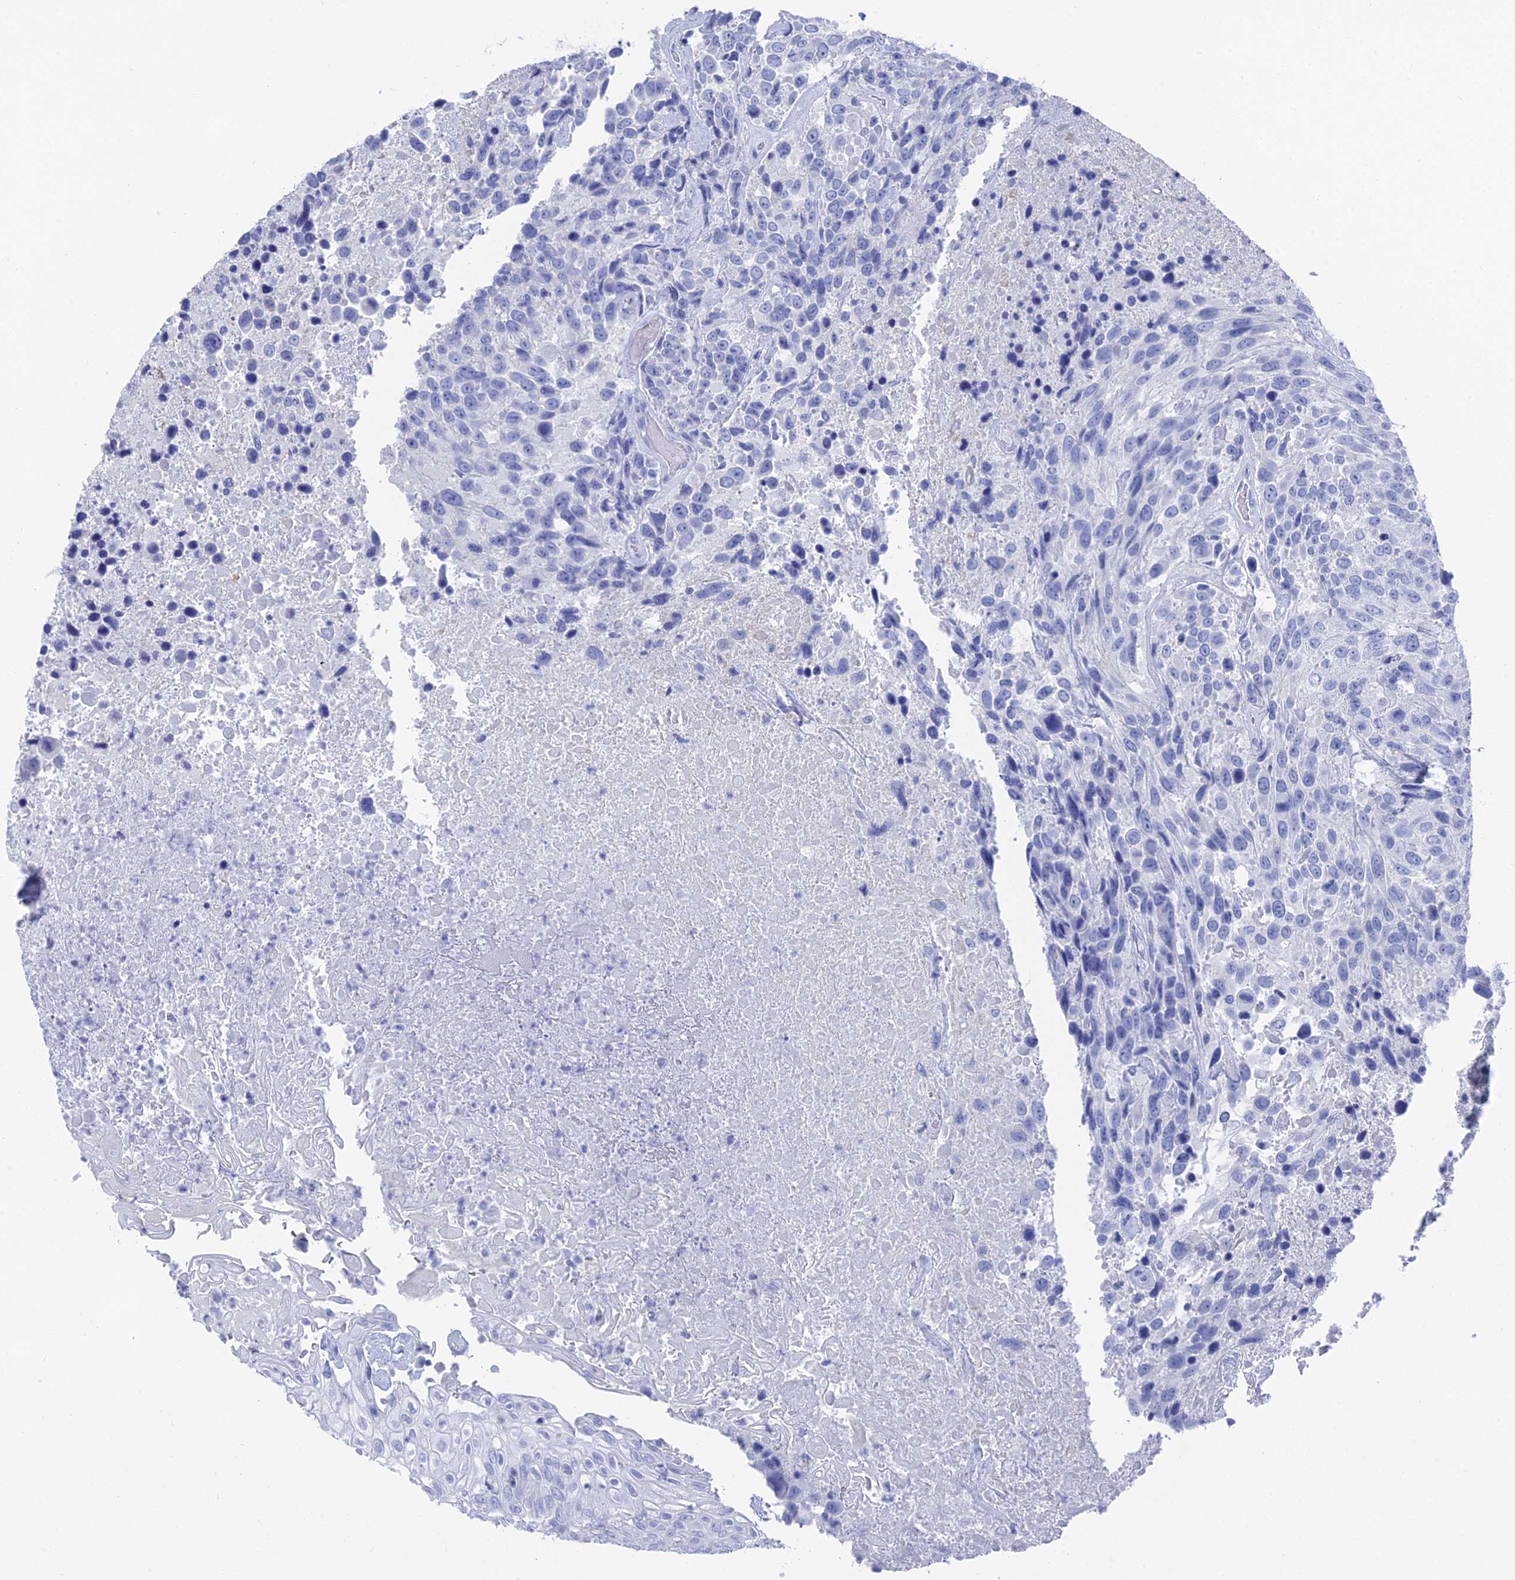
{"staining": {"intensity": "negative", "quantity": "none", "location": "none"}, "tissue": "urothelial cancer", "cell_type": "Tumor cells", "image_type": "cancer", "snomed": [{"axis": "morphology", "description": "Urothelial carcinoma, High grade"}, {"axis": "topography", "description": "Urinary bladder"}], "caption": "The image shows no staining of tumor cells in urothelial cancer.", "gene": "ENPP3", "patient": {"sex": "female", "age": 70}}